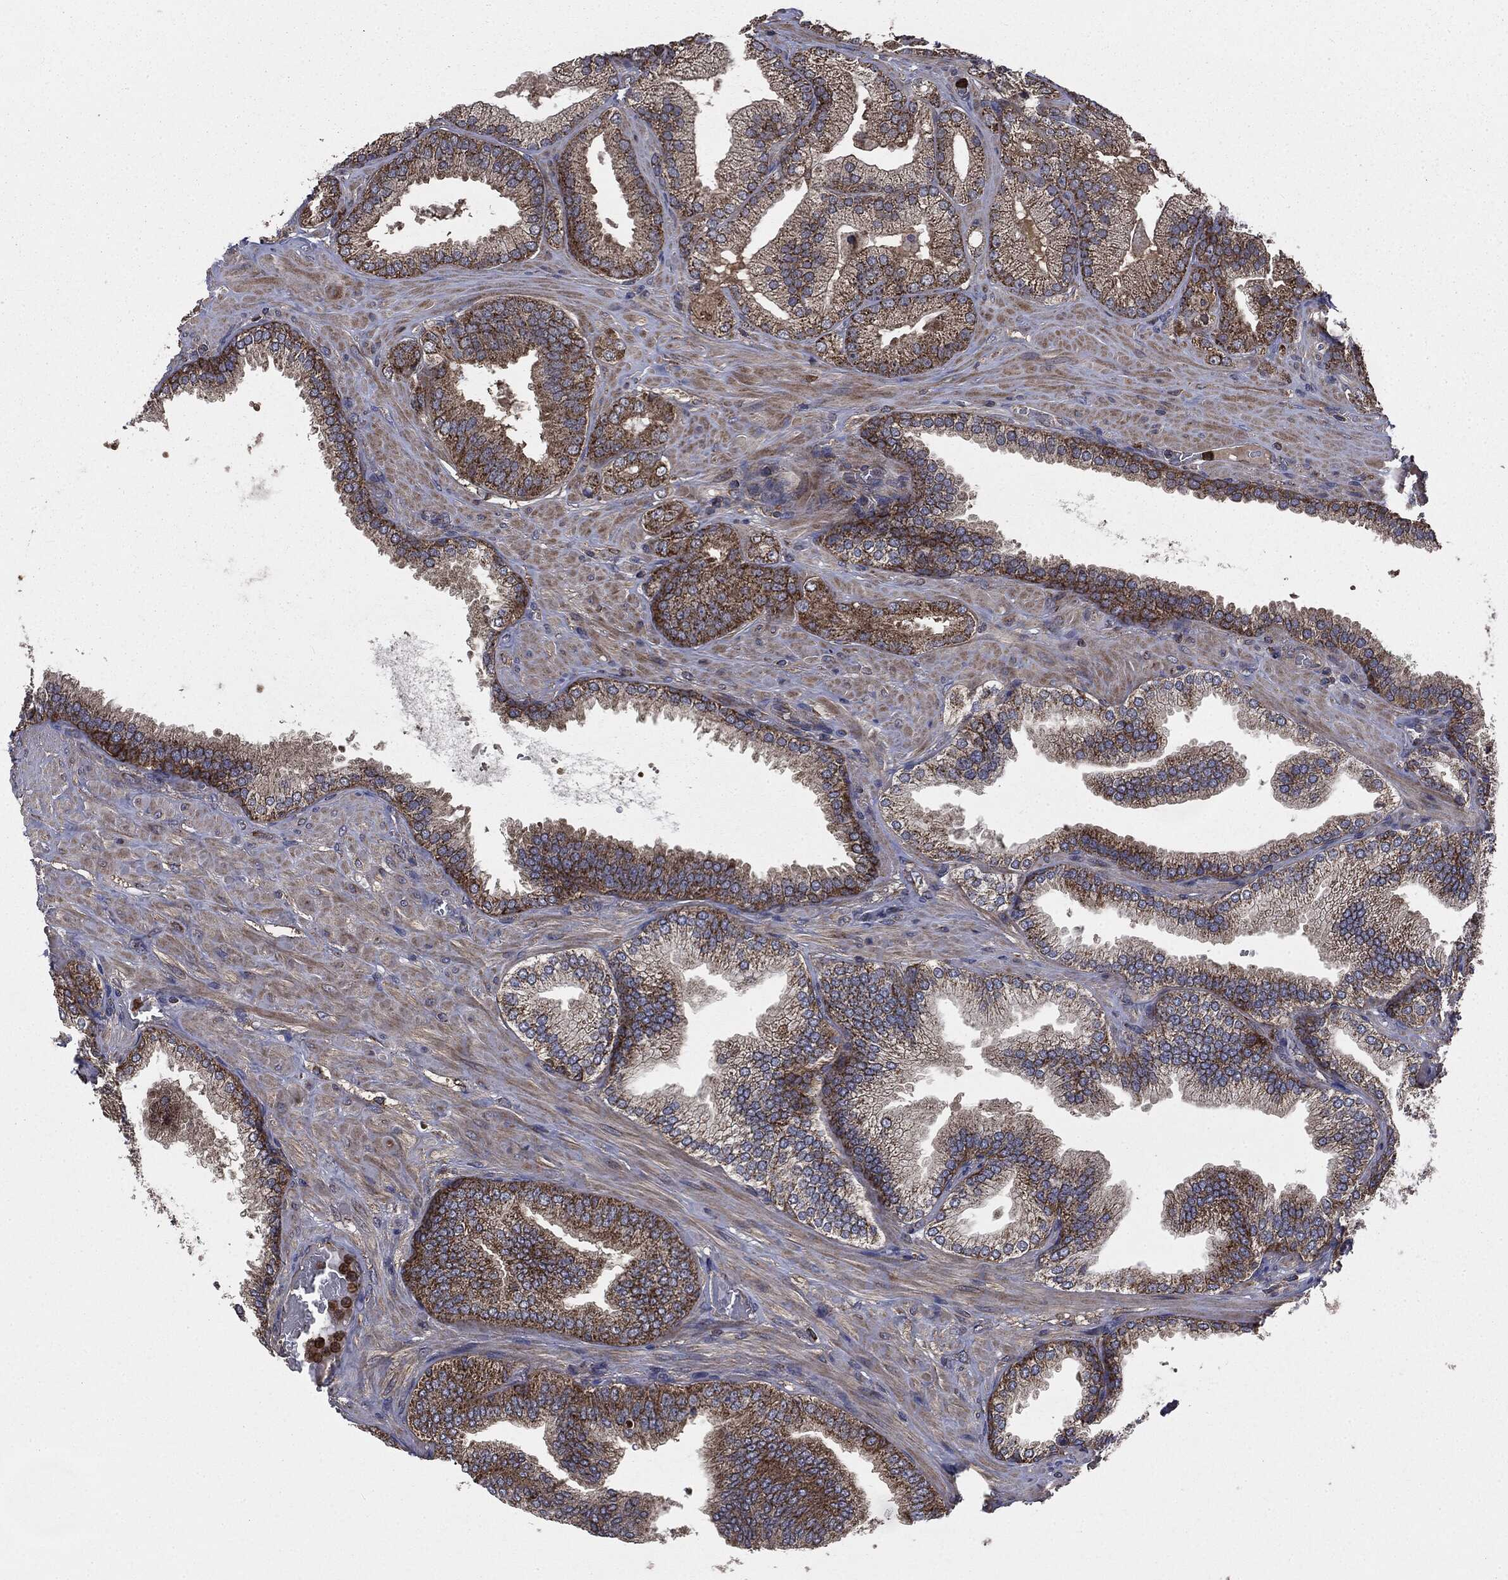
{"staining": {"intensity": "strong", "quantity": "25%-75%", "location": "cytoplasmic/membranous"}, "tissue": "prostate cancer", "cell_type": "Tumor cells", "image_type": "cancer", "snomed": [{"axis": "morphology", "description": "Adenocarcinoma, High grade"}, {"axis": "topography", "description": "Prostate"}], "caption": "Protein expression by IHC shows strong cytoplasmic/membranous expression in approximately 25%-75% of tumor cells in prostate adenocarcinoma (high-grade).", "gene": "MAPK6", "patient": {"sex": "male", "age": 68}}